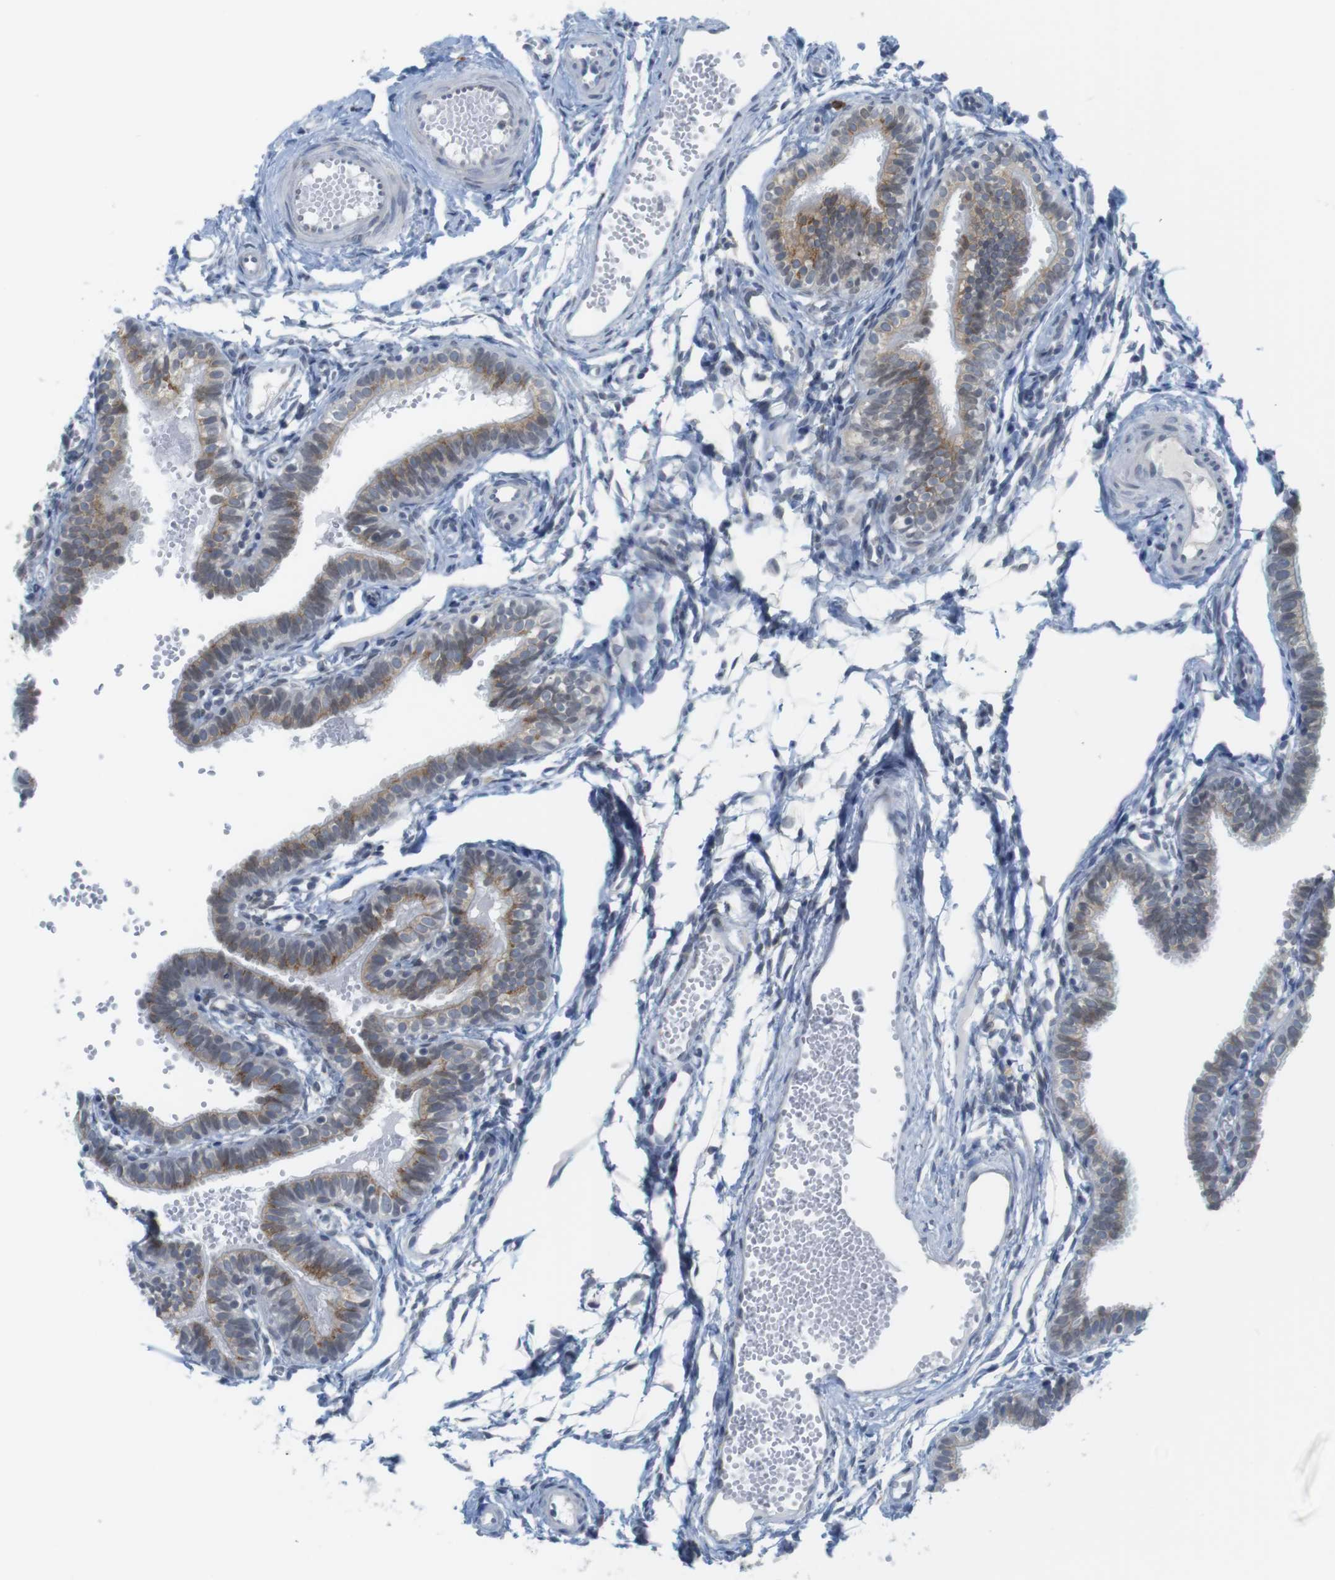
{"staining": {"intensity": "weak", "quantity": "25%-75%", "location": "cytoplasmic/membranous"}, "tissue": "fallopian tube", "cell_type": "Glandular cells", "image_type": "normal", "snomed": [{"axis": "morphology", "description": "Normal tissue, NOS"}, {"axis": "topography", "description": "Fallopian tube"}, {"axis": "topography", "description": "Placenta"}], "caption": "Immunohistochemistry image of unremarkable fallopian tube: human fallopian tube stained using immunohistochemistry (IHC) demonstrates low levels of weak protein expression localized specifically in the cytoplasmic/membranous of glandular cells, appearing as a cytoplasmic/membranous brown color.", "gene": "ERGIC3", "patient": {"sex": "female", "age": 34}}